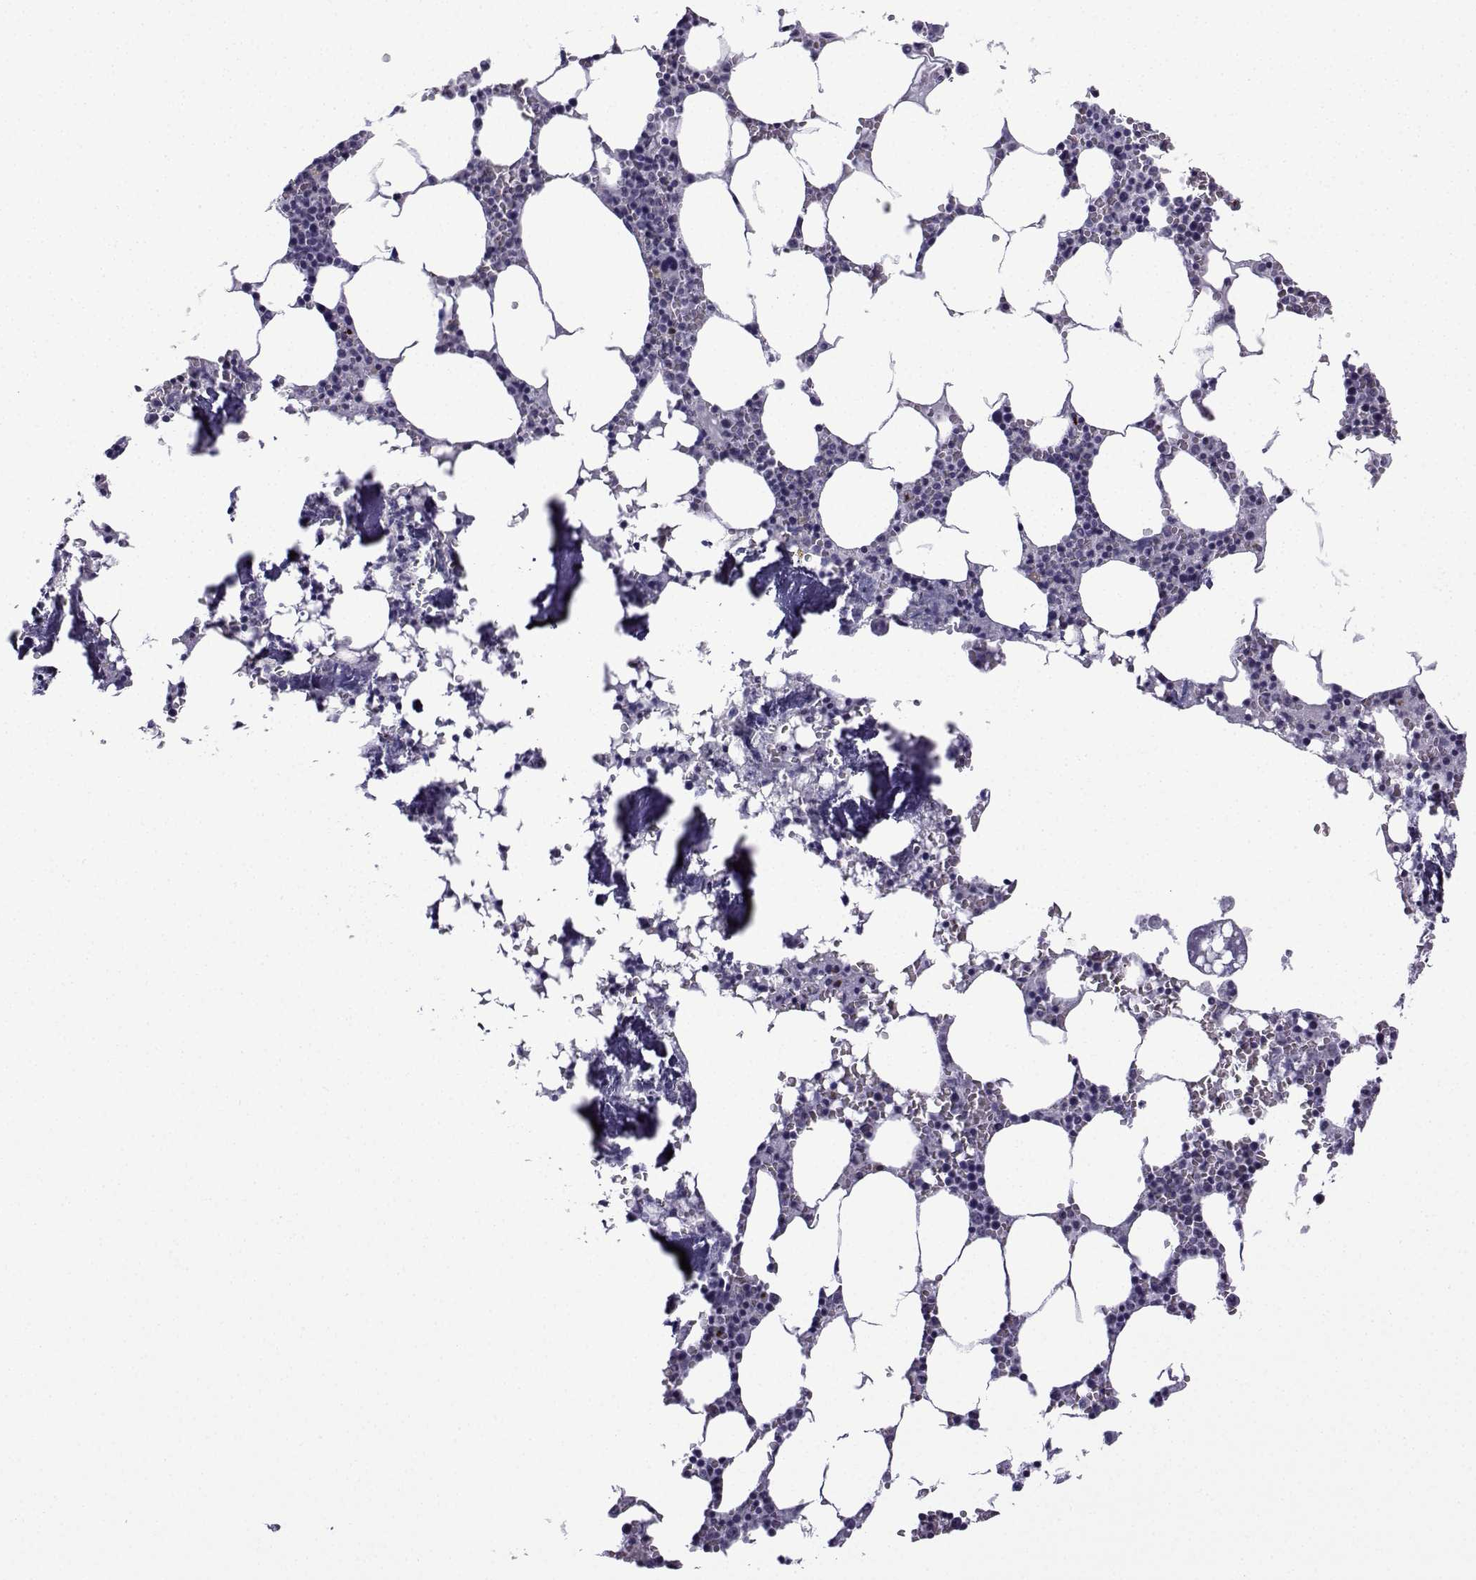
{"staining": {"intensity": "negative", "quantity": "none", "location": "none"}, "tissue": "bone marrow", "cell_type": "Hematopoietic cells", "image_type": "normal", "snomed": [{"axis": "morphology", "description": "Normal tissue, NOS"}, {"axis": "topography", "description": "Bone marrow"}], "caption": "This is a histopathology image of IHC staining of unremarkable bone marrow, which shows no staining in hematopoietic cells.", "gene": "HTR7", "patient": {"sex": "female", "age": 64}}